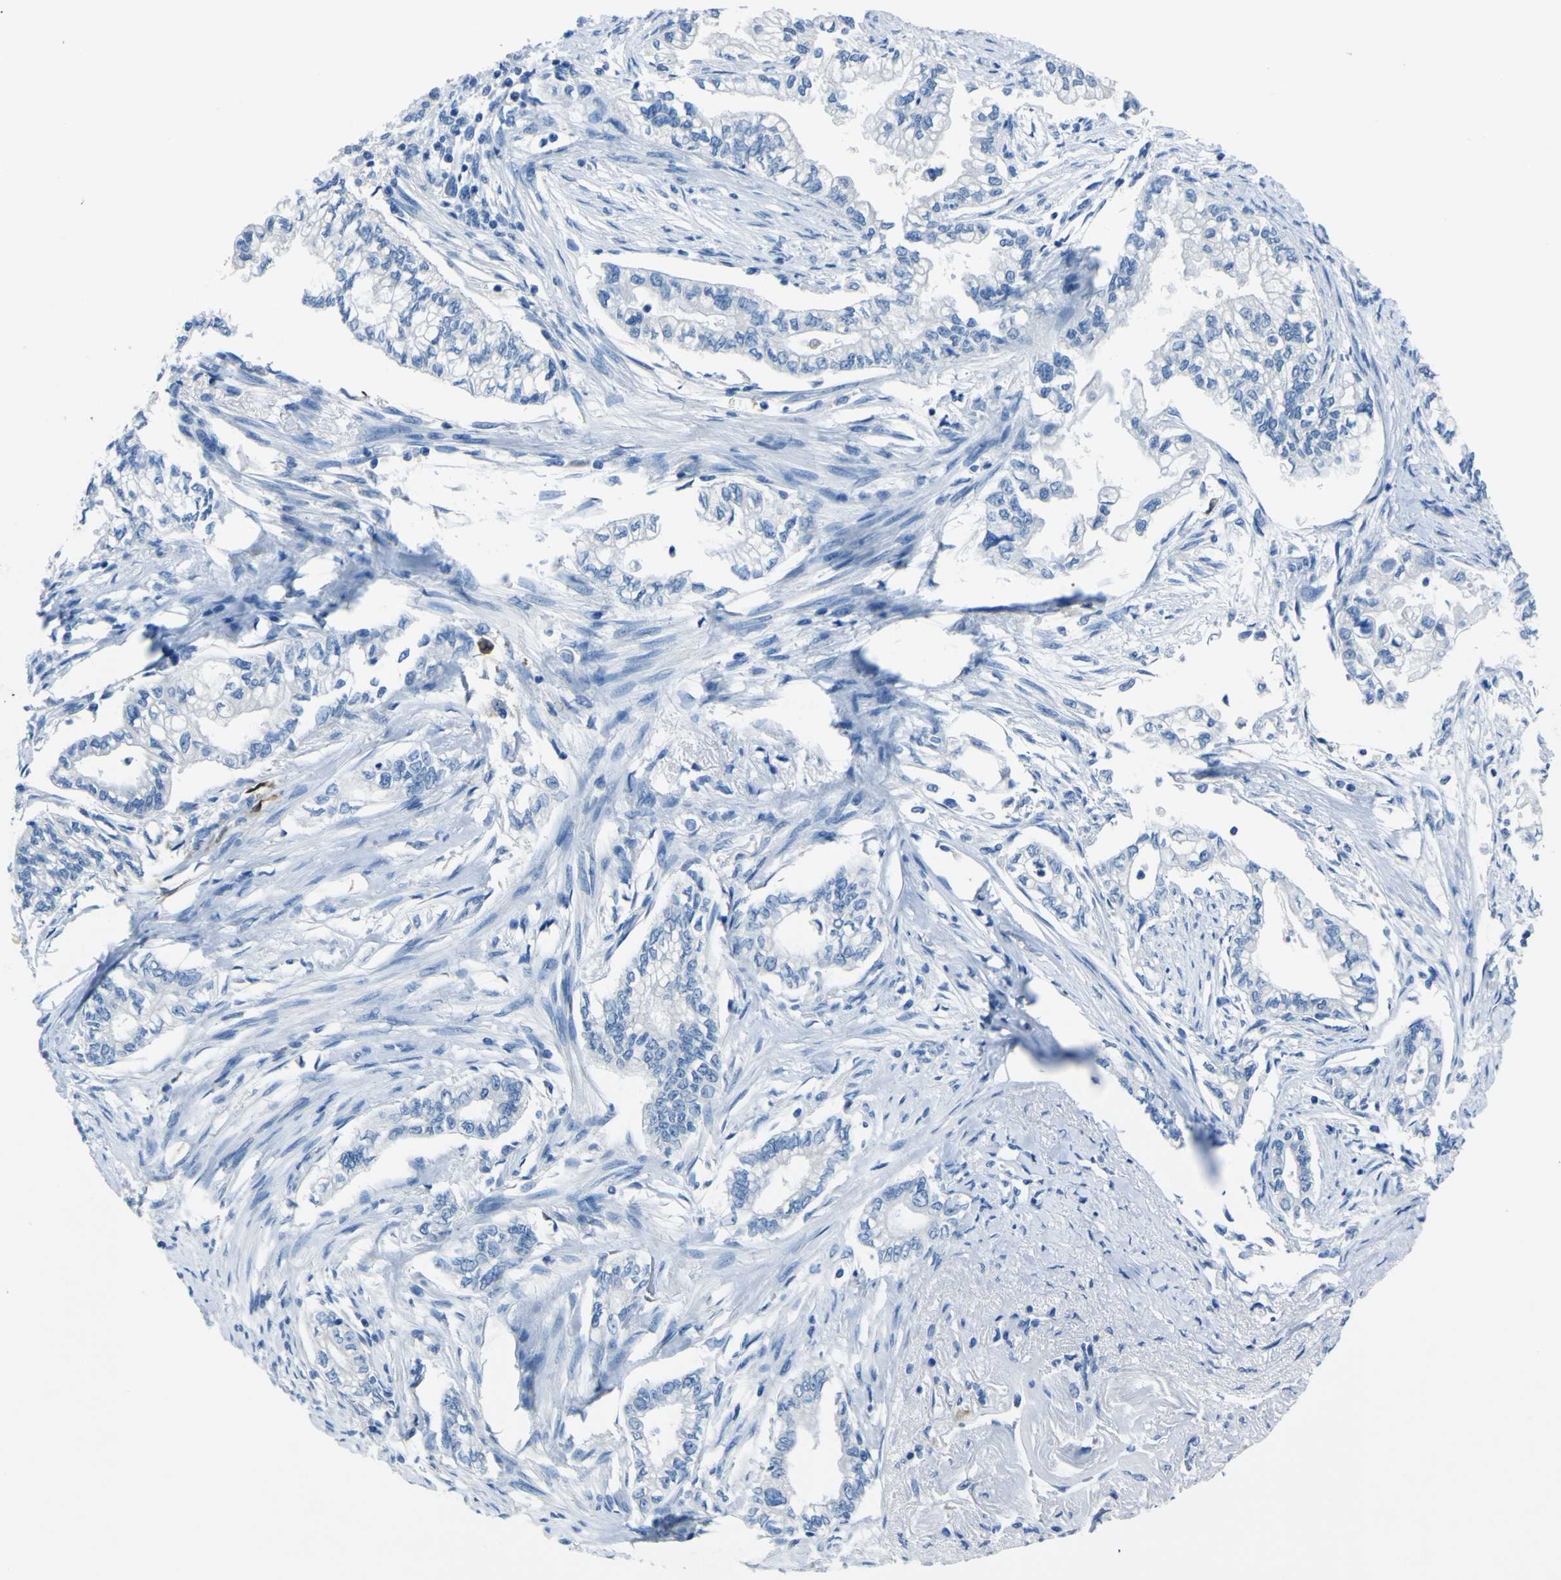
{"staining": {"intensity": "negative", "quantity": "none", "location": "none"}, "tissue": "pancreatic cancer", "cell_type": "Tumor cells", "image_type": "cancer", "snomed": [{"axis": "morphology", "description": "Normal tissue, NOS"}, {"axis": "topography", "description": "Pancreas"}], "caption": "Histopathology image shows no protein staining in tumor cells of pancreatic cancer tissue.", "gene": "PHKG1", "patient": {"sex": "male", "age": 42}}